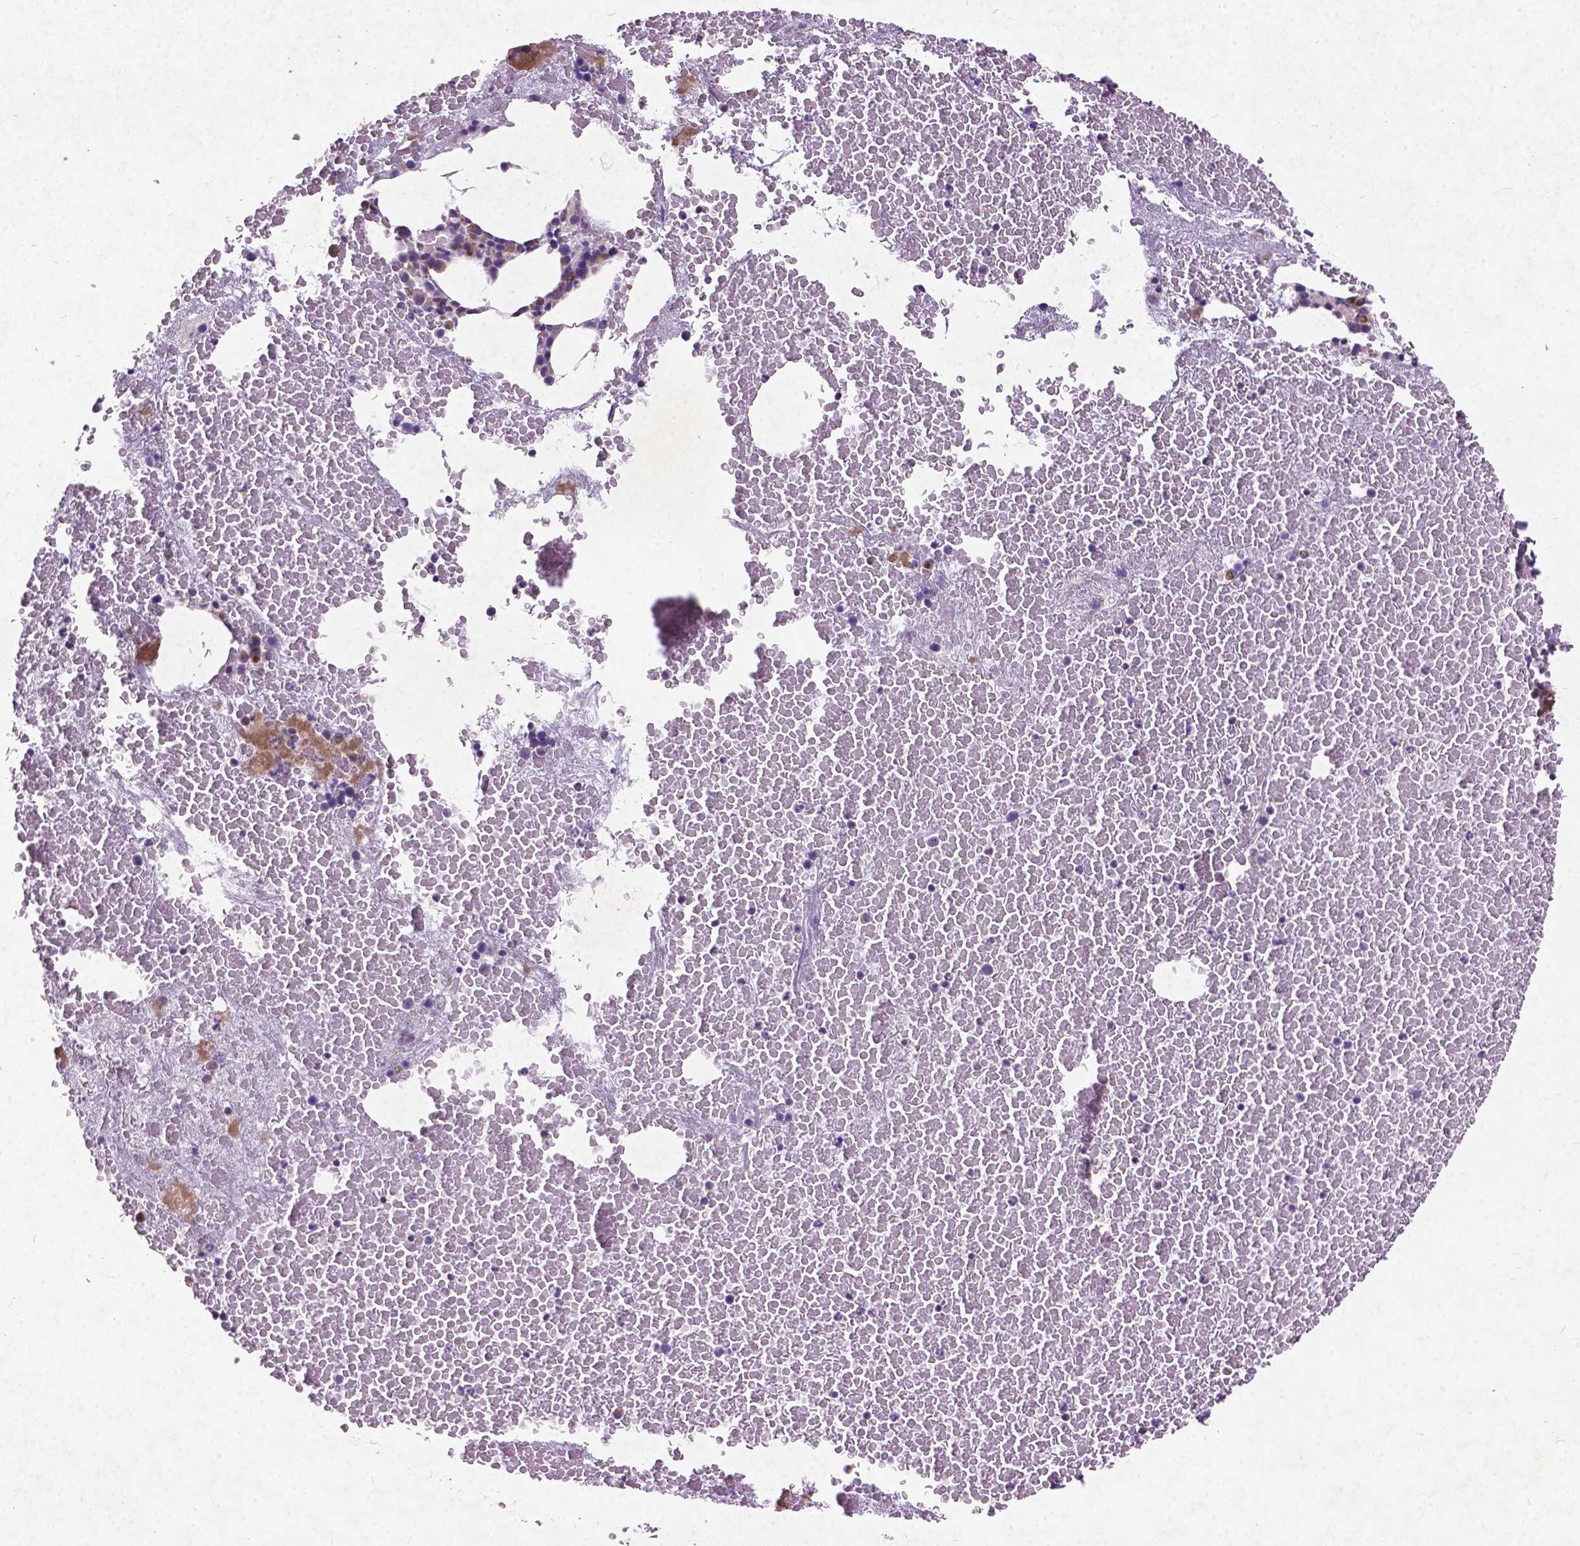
{"staining": {"intensity": "moderate", "quantity": "<25%", "location": "cytoplasmic/membranous"}, "tissue": "bone marrow", "cell_type": "Hematopoietic cells", "image_type": "normal", "snomed": [{"axis": "morphology", "description": "Normal tissue, NOS"}, {"axis": "topography", "description": "Bone marrow"}], "caption": "Benign bone marrow shows moderate cytoplasmic/membranous expression in approximately <25% of hematopoietic cells, visualized by immunohistochemistry. (Brightfield microscopy of DAB IHC at high magnification).", "gene": "ATG4D", "patient": {"sex": "male", "age": 81}}